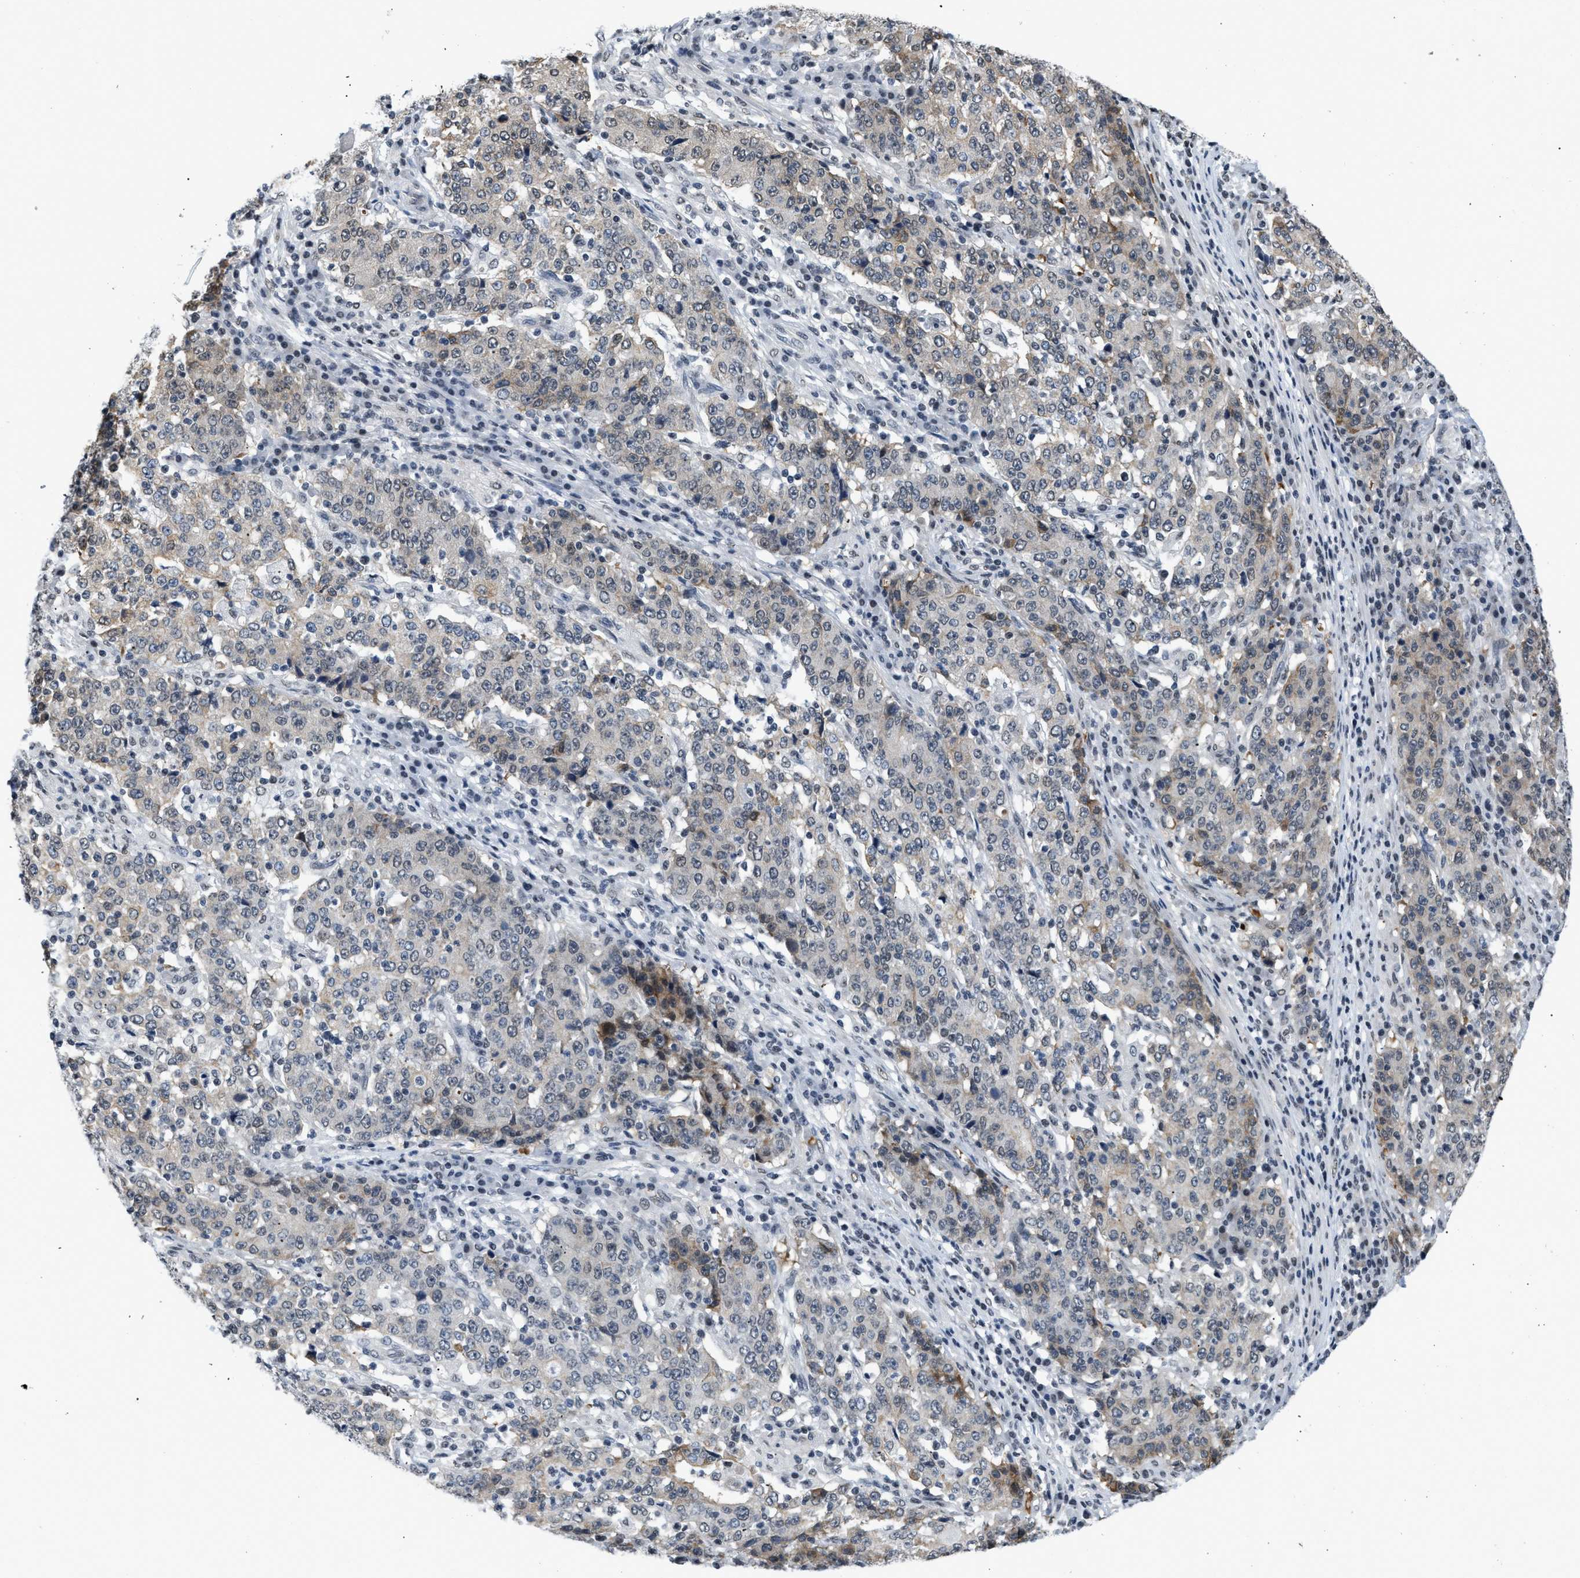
{"staining": {"intensity": "negative", "quantity": "none", "location": "none"}, "tissue": "stomach cancer", "cell_type": "Tumor cells", "image_type": "cancer", "snomed": [{"axis": "morphology", "description": "Adenocarcinoma, NOS"}, {"axis": "topography", "description": "Stomach"}], "caption": "The IHC micrograph has no significant positivity in tumor cells of stomach adenocarcinoma tissue. (DAB immunohistochemistry visualized using brightfield microscopy, high magnification).", "gene": "RAF1", "patient": {"sex": "male", "age": 59}}